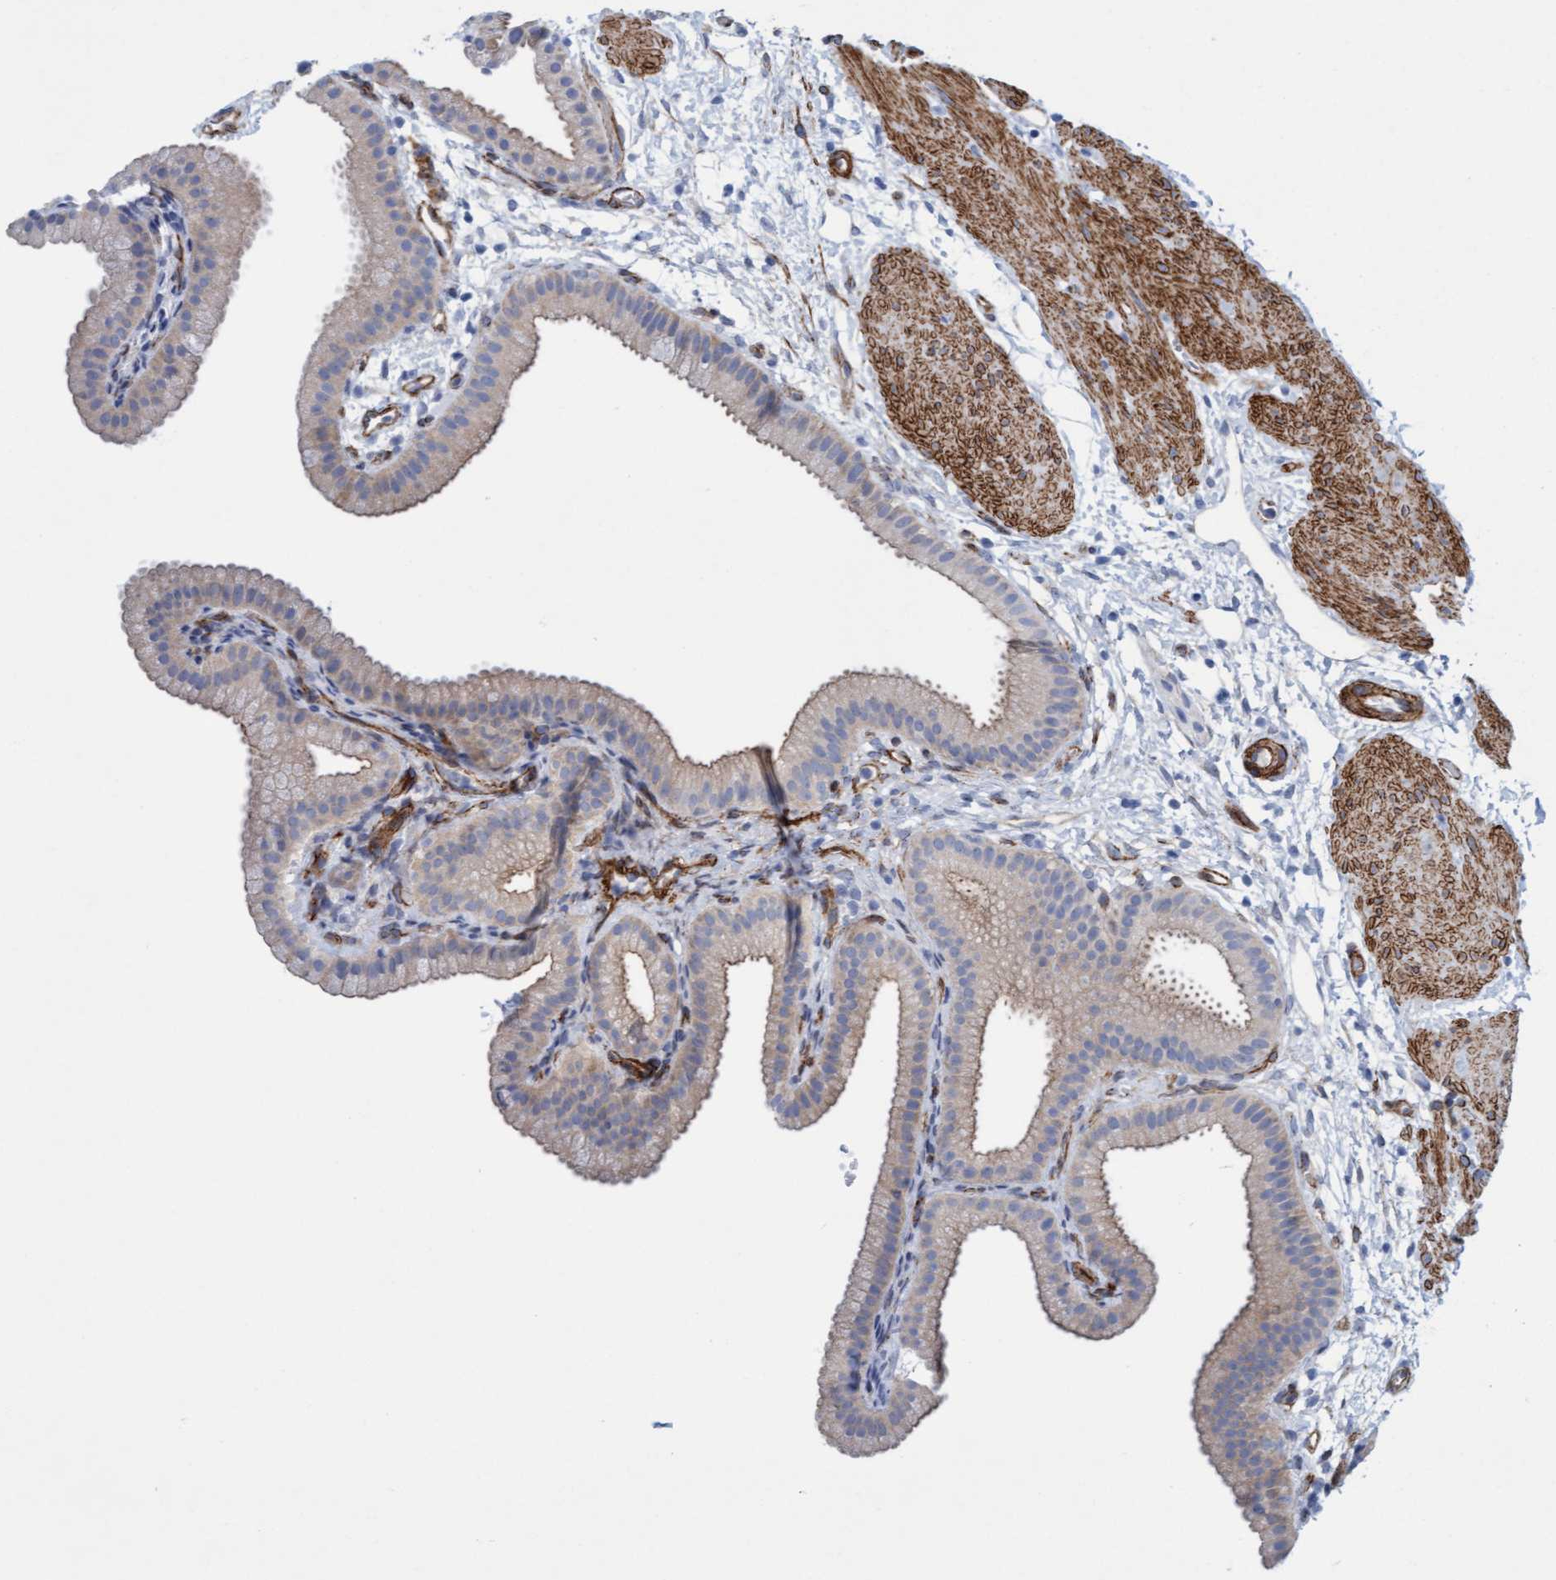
{"staining": {"intensity": "negative", "quantity": "none", "location": "none"}, "tissue": "gallbladder", "cell_type": "Glandular cells", "image_type": "normal", "snomed": [{"axis": "morphology", "description": "Normal tissue, NOS"}, {"axis": "topography", "description": "Gallbladder"}], "caption": "Immunohistochemistry (IHC) of benign human gallbladder reveals no positivity in glandular cells.", "gene": "MTFR1", "patient": {"sex": "female", "age": 64}}